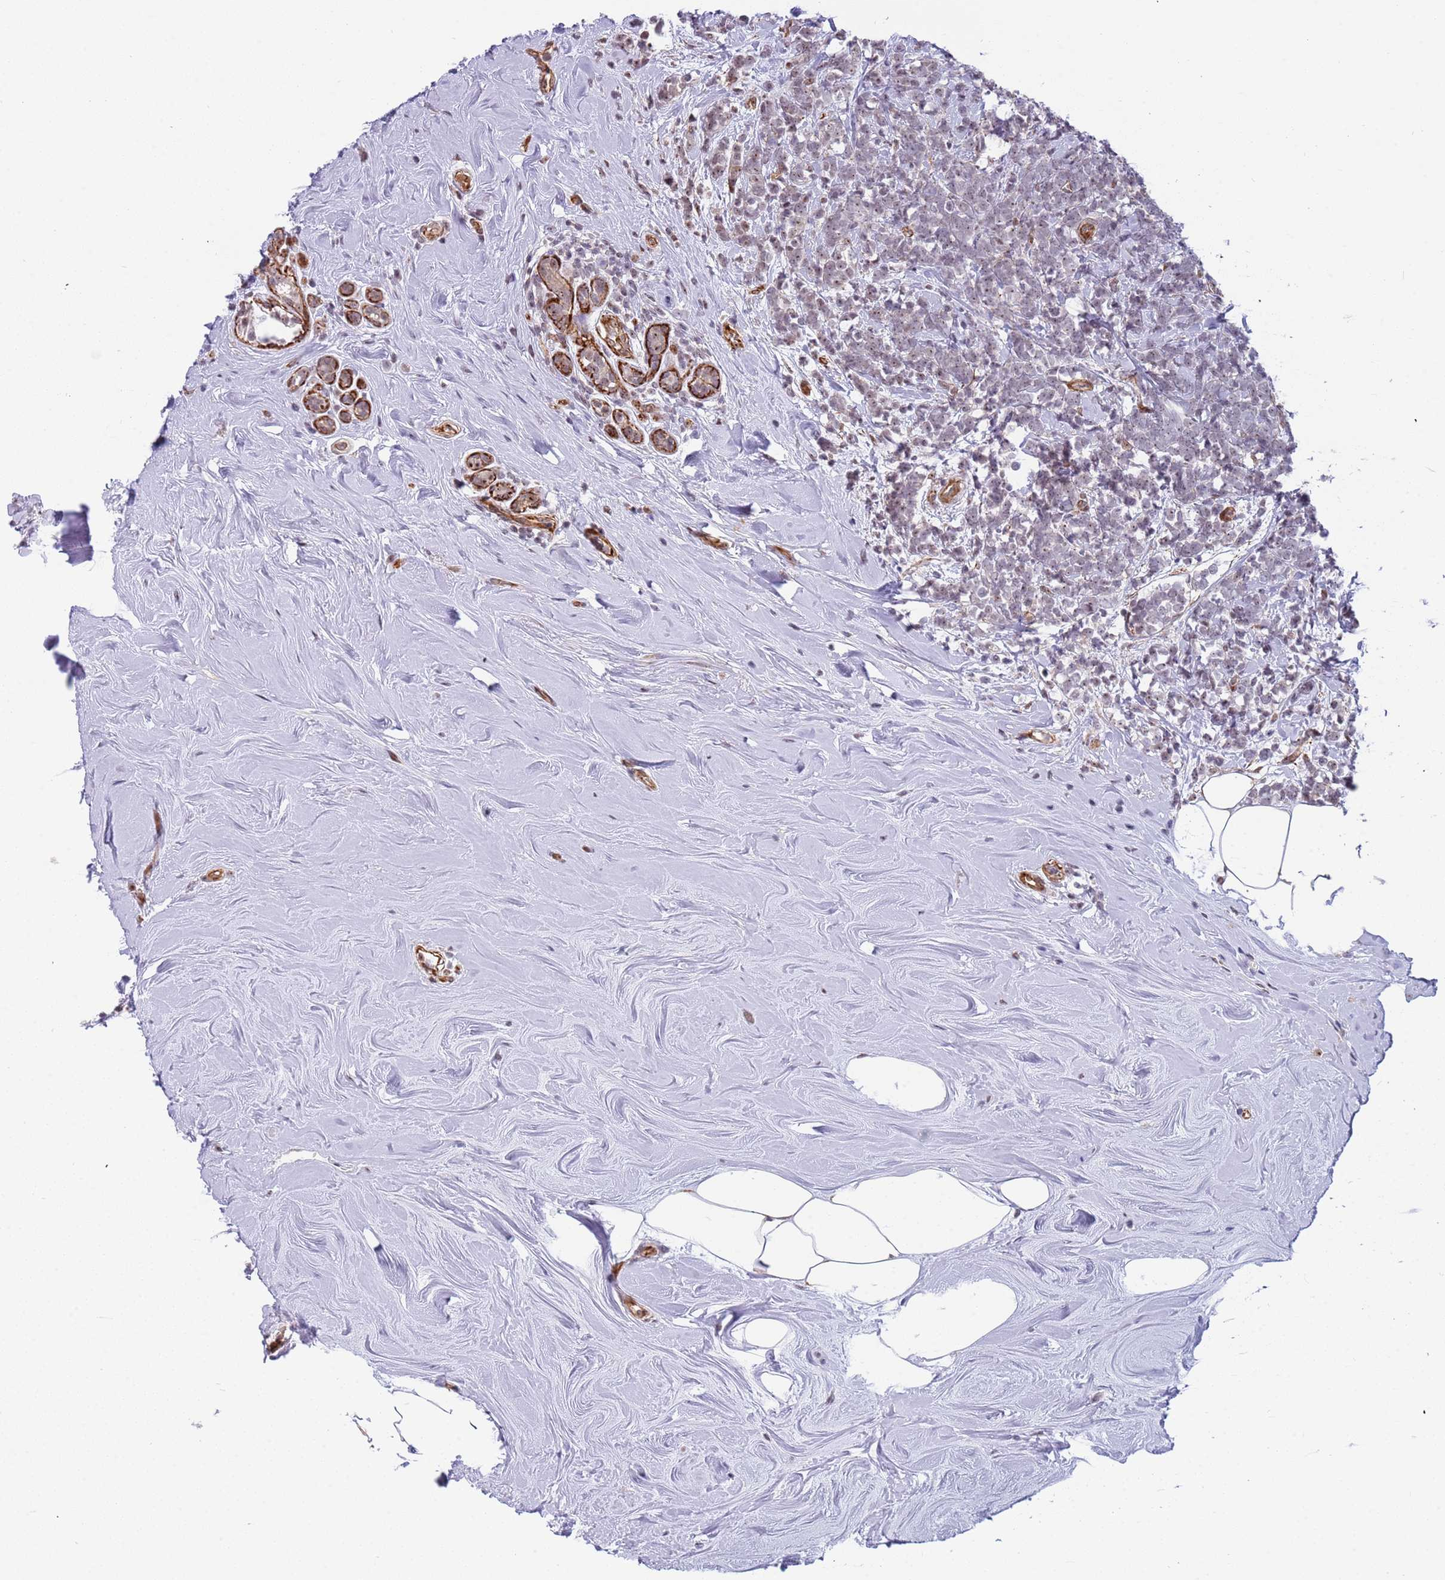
{"staining": {"intensity": "negative", "quantity": "none", "location": "none"}, "tissue": "breast cancer", "cell_type": "Tumor cells", "image_type": "cancer", "snomed": [{"axis": "morphology", "description": "Lobular carcinoma"}, {"axis": "topography", "description": "Breast"}], "caption": "An immunohistochemistry micrograph of breast cancer is shown. There is no staining in tumor cells of breast cancer. (Brightfield microscopy of DAB IHC at high magnification).", "gene": "LRMDA", "patient": {"sex": "female", "age": 58}}